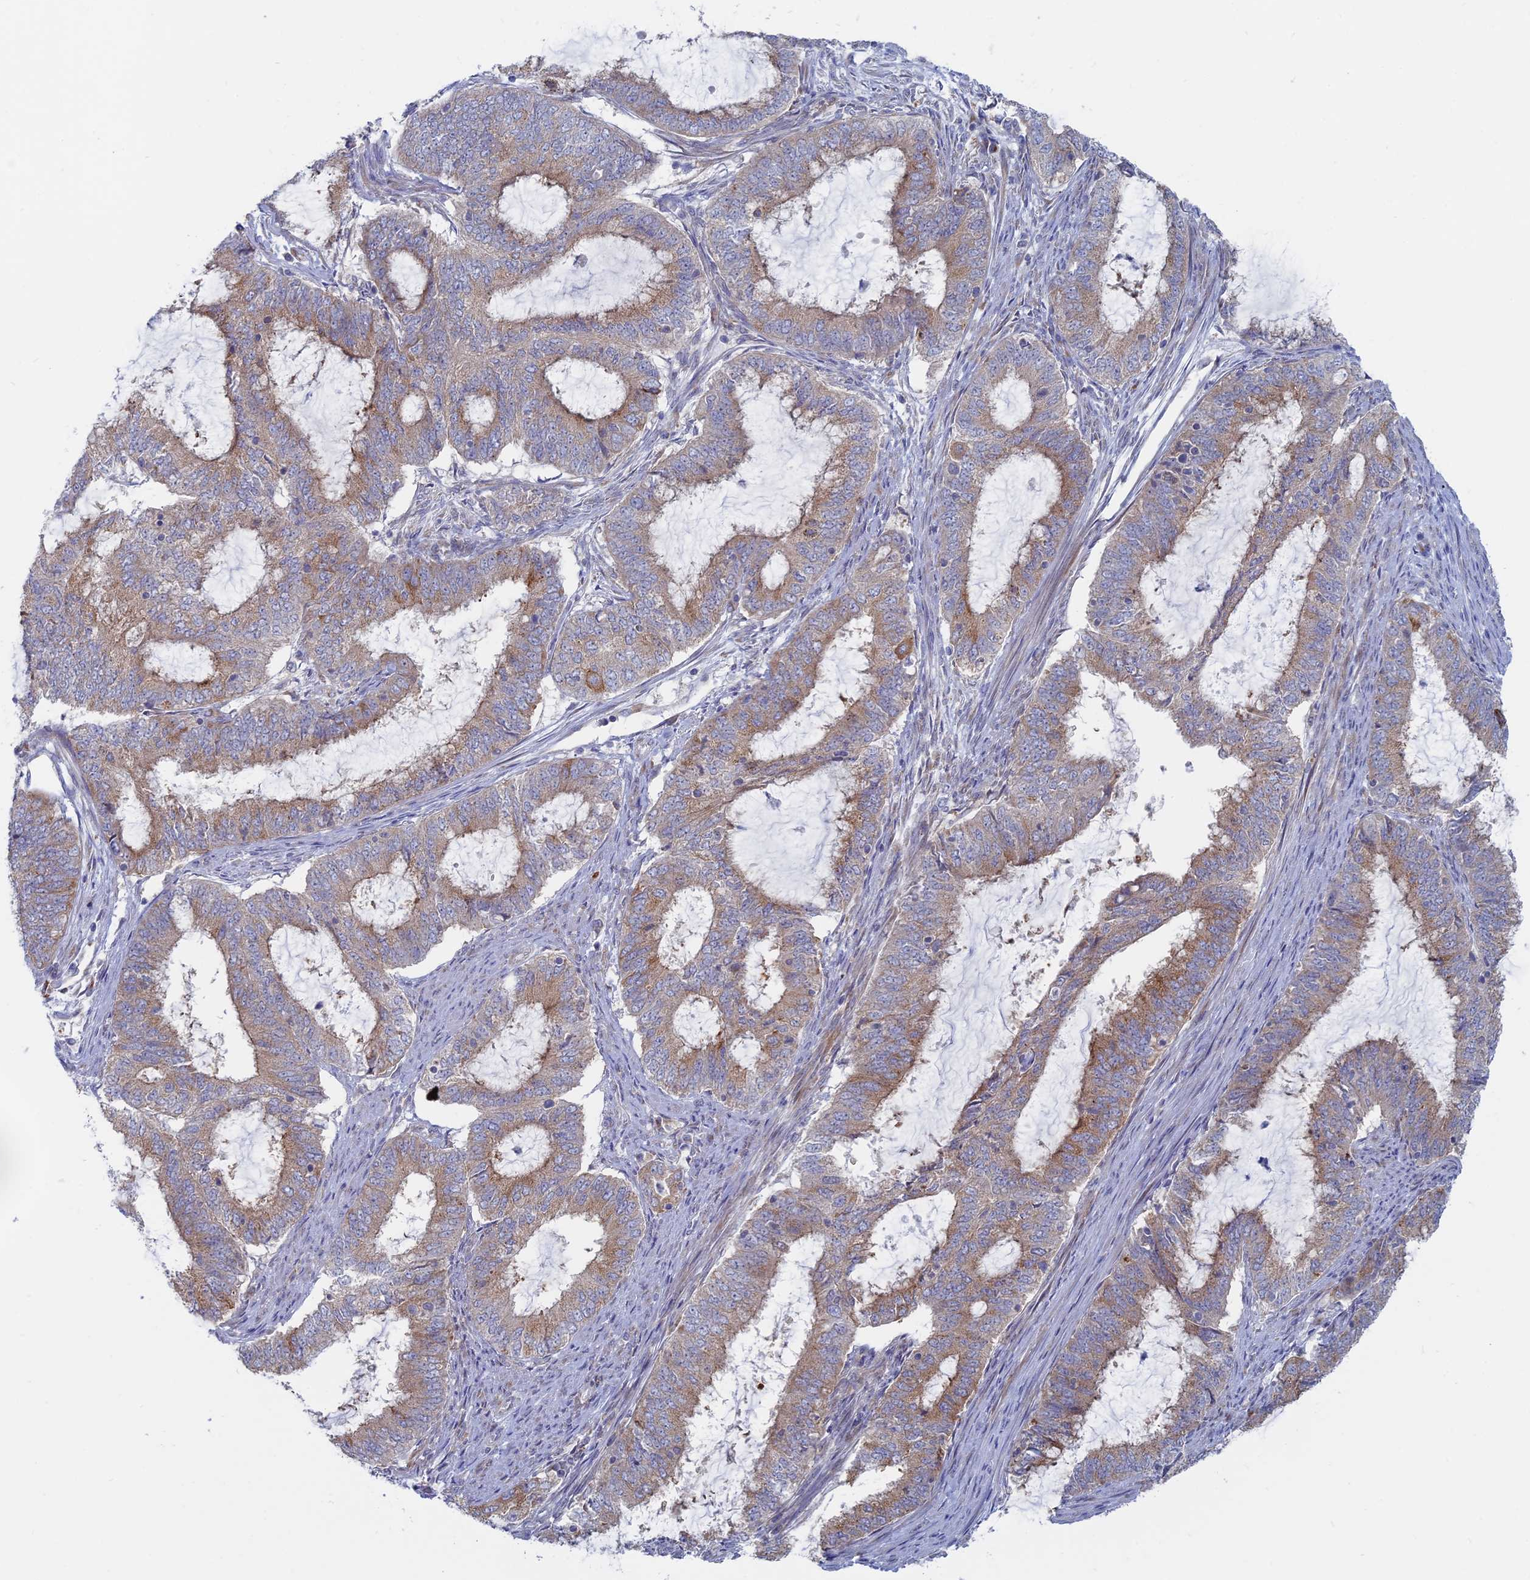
{"staining": {"intensity": "moderate", "quantity": "25%-75%", "location": "cytoplasmic/membranous"}, "tissue": "endometrial cancer", "cell_type": "Tumor cells", "image_type": "cancer", "snomed": [{"axis": "morphology", "description": "Adenocarcinoma, NOS"}, {"axis": "topography", "description": "Endometrium"}], "caption": "Immunohistochemistry (IHC) of adenocarcinoma (endometrial) displays medium levels of moderate cytoplasmic/membranous staining in about 25%-75% of tumor cells. Nuclei are stained in blue.", "gene": "TBC1D30", "patient": {"sex": "female", "age": 51}}